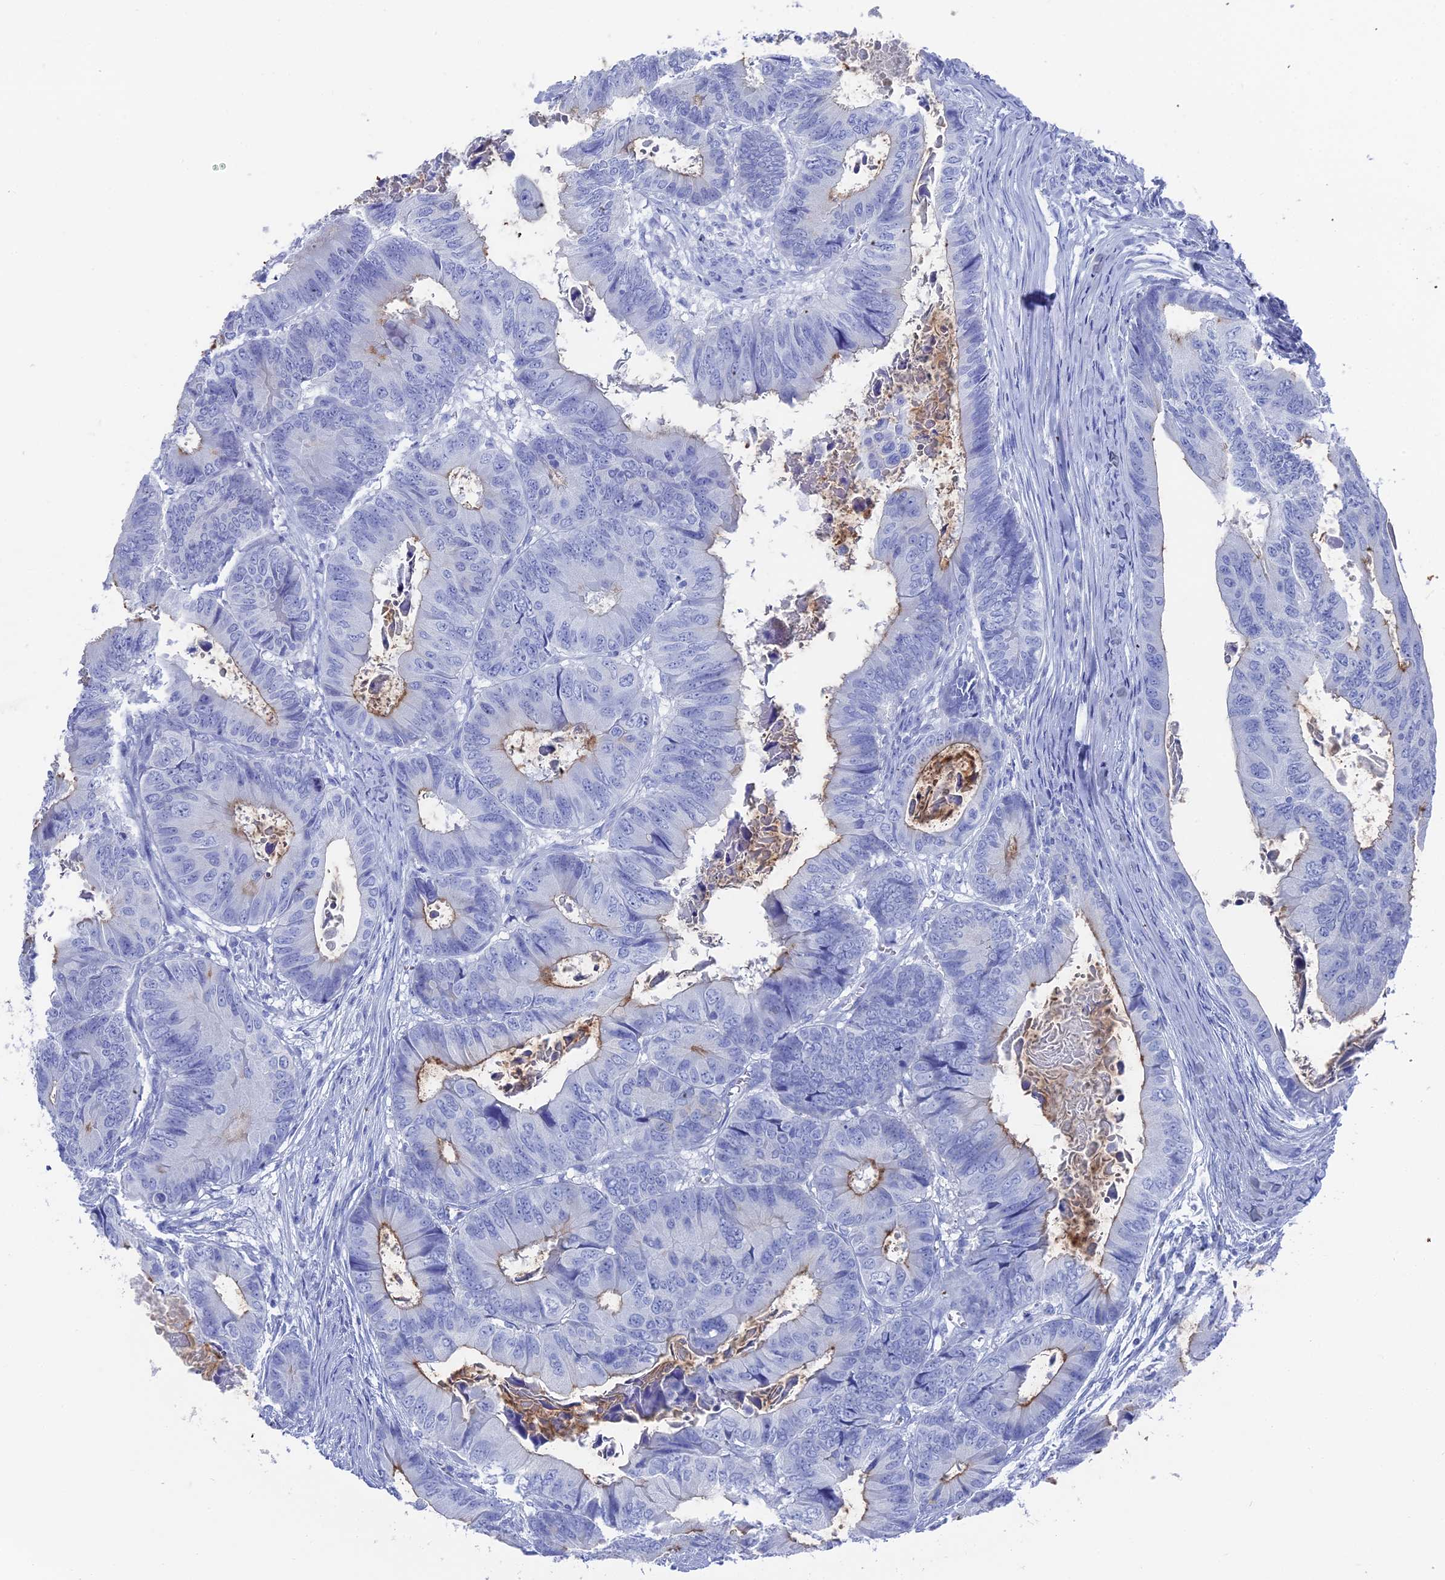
{"staining": {"intensity": "moderate", "quantity": "<25%", "location": "cytoplasmic/membranous"}, "tissue": "colorectal cancer", "cell_type": "Tumor cells", "image_type": "cancer", "snomed": [{"axis": "morphology", "description": "Adenocarcinoma, NOS"}, {"axis": "topography", "description": "Colon"}], "caption": "Moderate cytoplasmic/membranous protein positivity is identified in approximately <25% of tumor cells in colorectal cancer.", "gene": "ENPP3", "patient": {"sex": "male", "age": 85}}